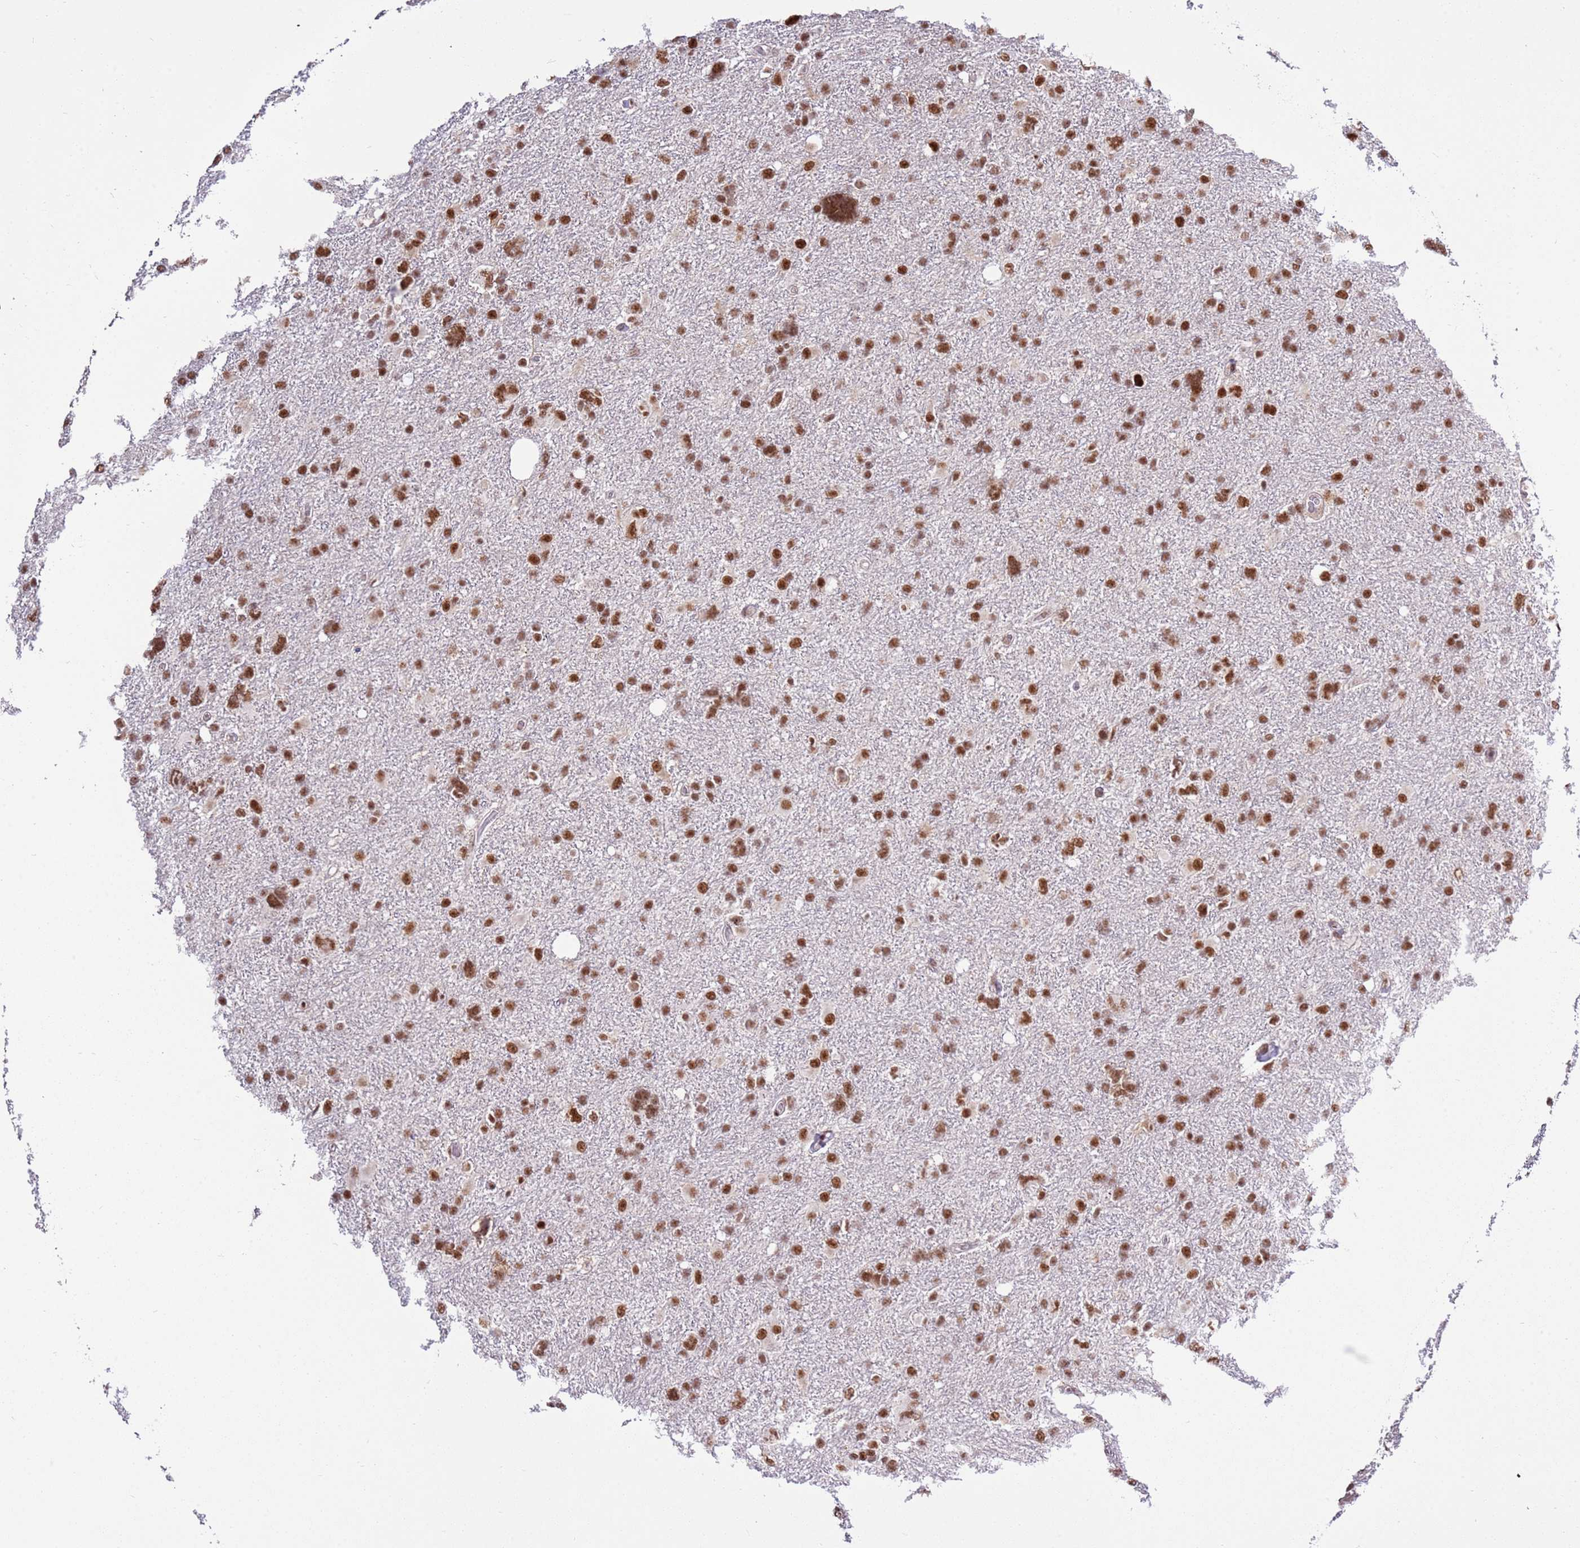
{"staining": {"intensity": "strong", "quantity": ">75%", "location": "nuclear"}, "tissue": "glioma", "cell_type": "Tumor cells", "image_type": "cancer", "snomed": [{"axis": "morphology", "description": "Glioma, malignant, High grade"}, {"axis": "topography", "description": "Brain"}], "caption": "IHC image of glioma stained for a protein (brown), which exhibits high levels of strong nuclear staining in about >75% of tumor cells.", "gene": "AKAP8L", "patient": {"sex": "male", "age": 61}}